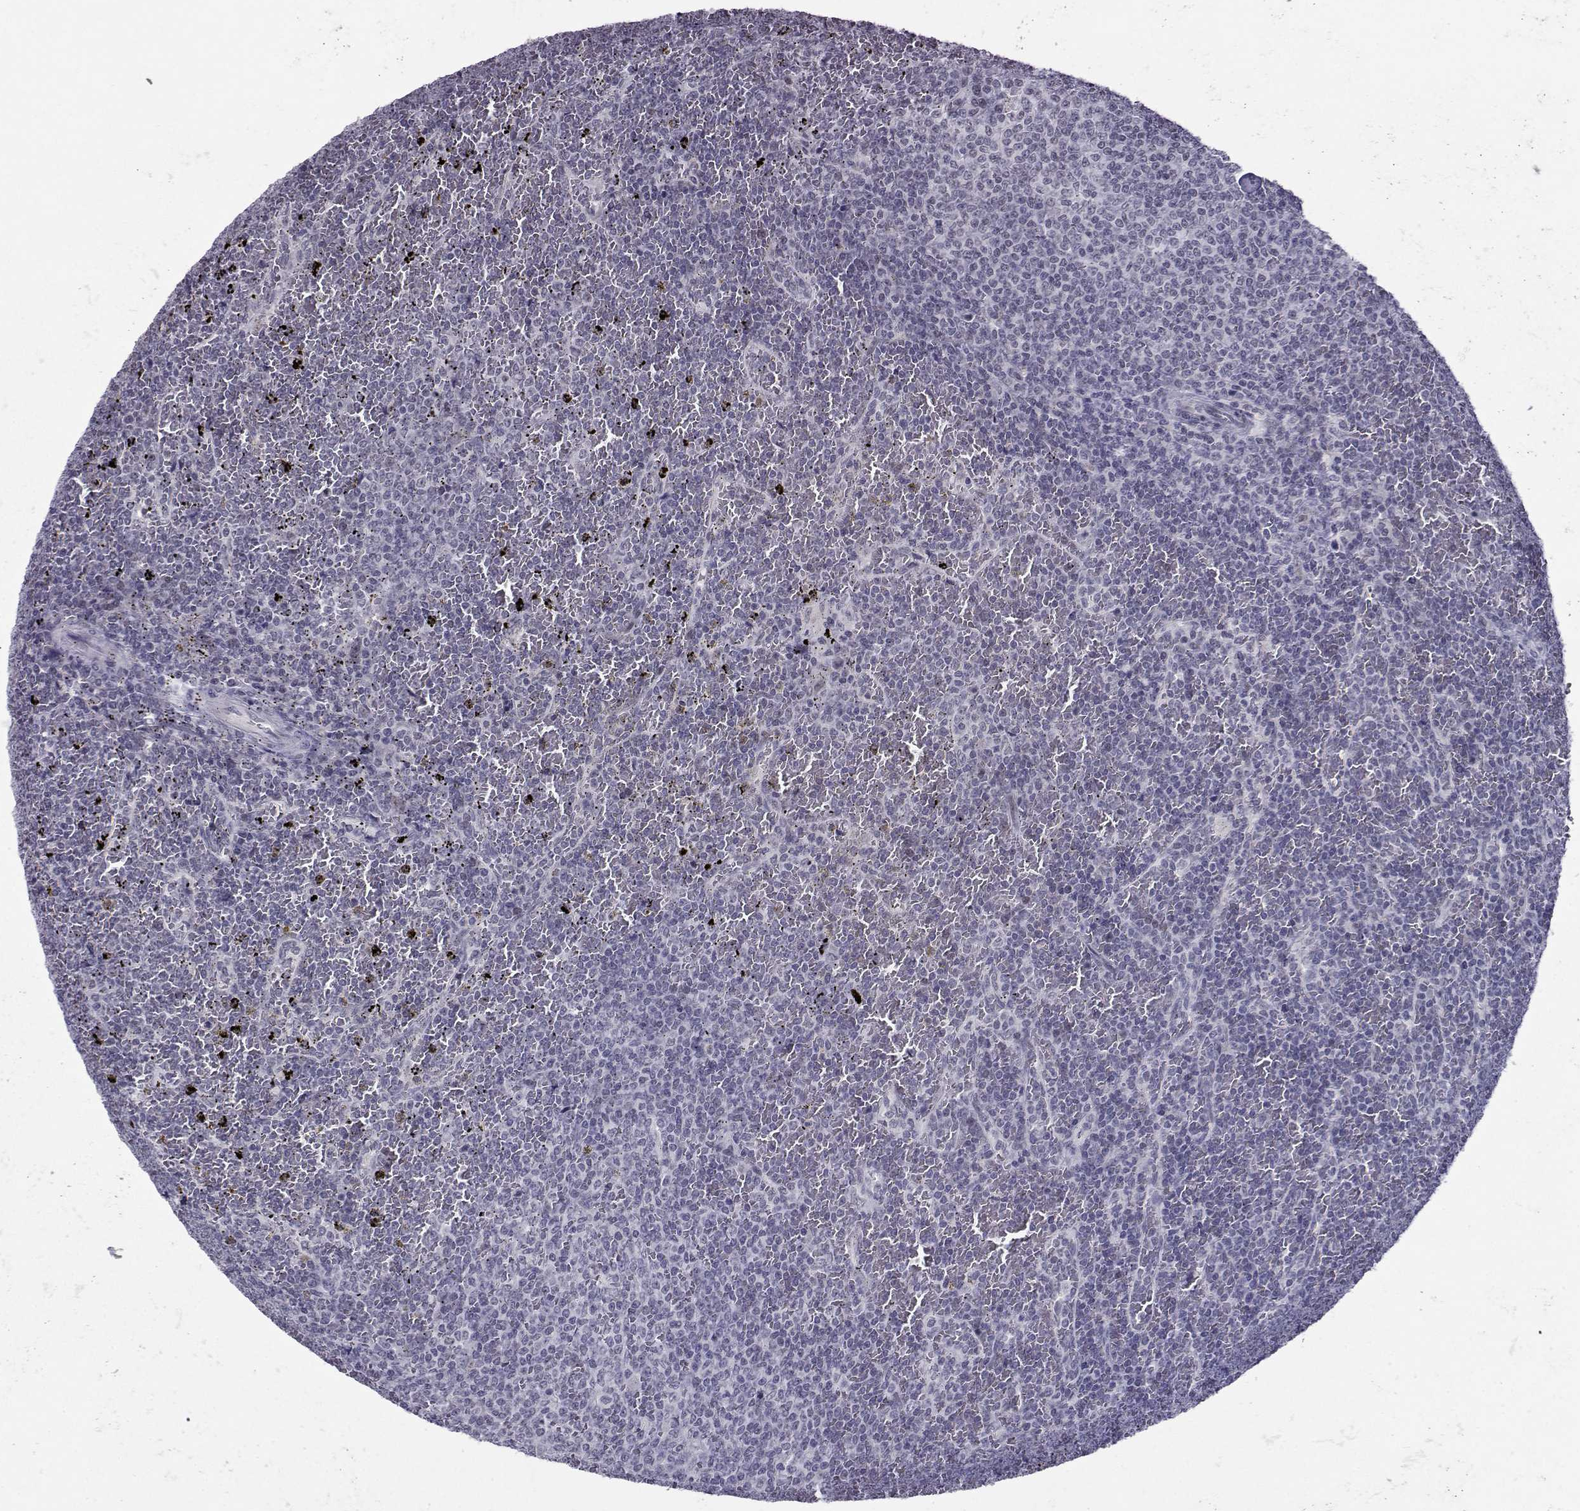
{"staining": {"intensity": "negative", "quantity": "none", "location": "none"}, "tissue": "lymphoma", "cell_type": "Tumor cells", "image_type": "cancer", "snomed": [{"axis": "morphology", "description": "Malignant lymphoma, non-Hodgkin's type, Low grade"}, {"axis": "topography", "description": "Spleen"}], "caption": "IHC photomicrograph of neoplastic tissue: human lymphoma stained with DAB reveals no significant protein expression in tumor cells. Nuclei are stained in blue.", "gene": "LIN28A", "patient": {"sex": "female", "age": 77}}